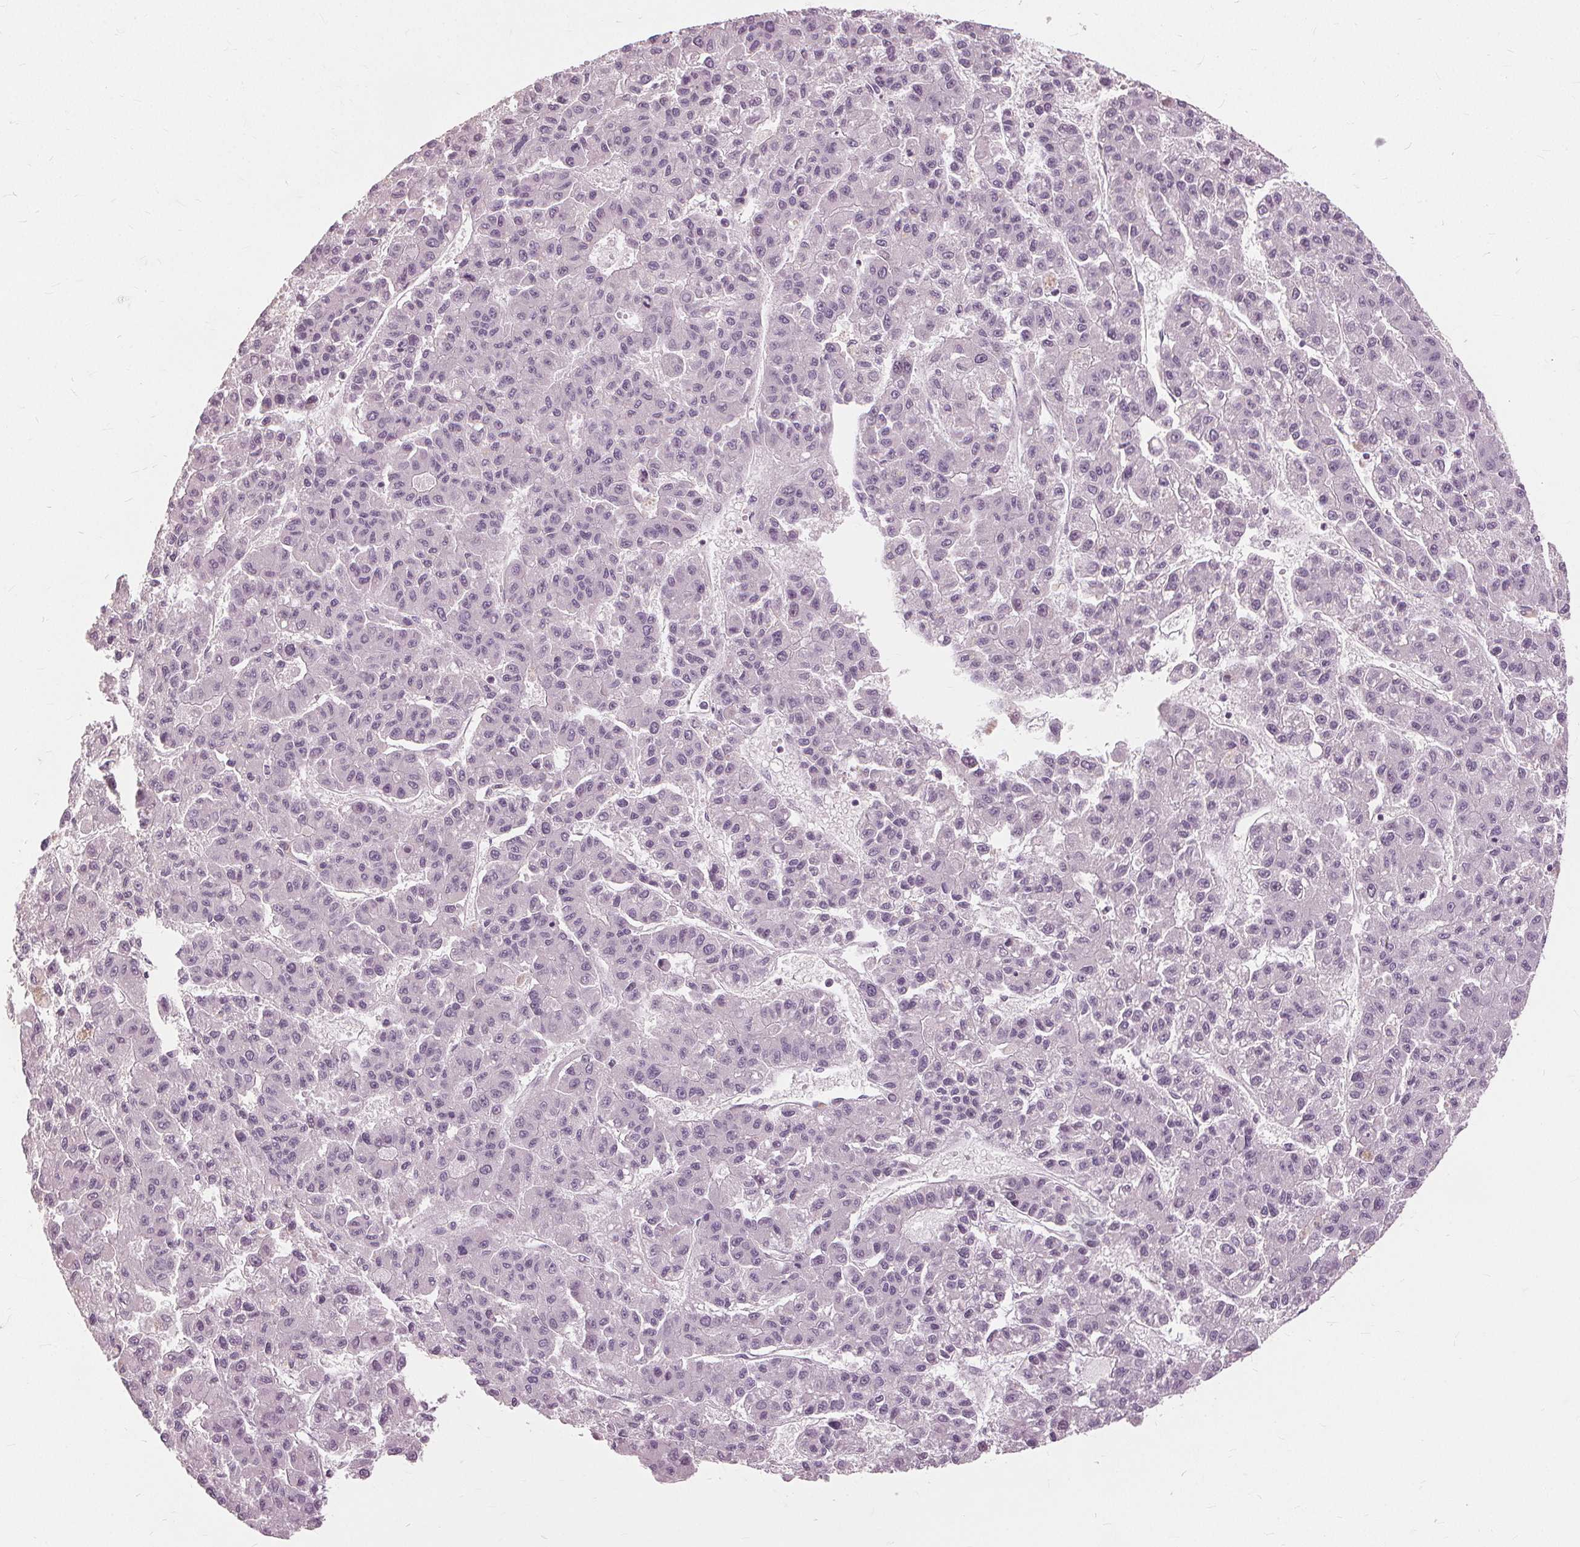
{"staining": {"intensity": "negative", "quantity": "none", "location": "none"}, "tissue": "liver cancer", "cell_type": "Tumor cells", "image_type": "cancer", "snomed": [{"axis": "morphology", "description": "Carcinoma, Hepatocellular, NOS"}, {"axis": "topography", "description": "Liver"}], "caption": "Human liver cancer (hepatocellular carcinoma) stained for a protein using immunohistochemistry displays no staining in tumor cells.", "gene": "SFTPD", "patient": {"sex": "male", "age": 70}}